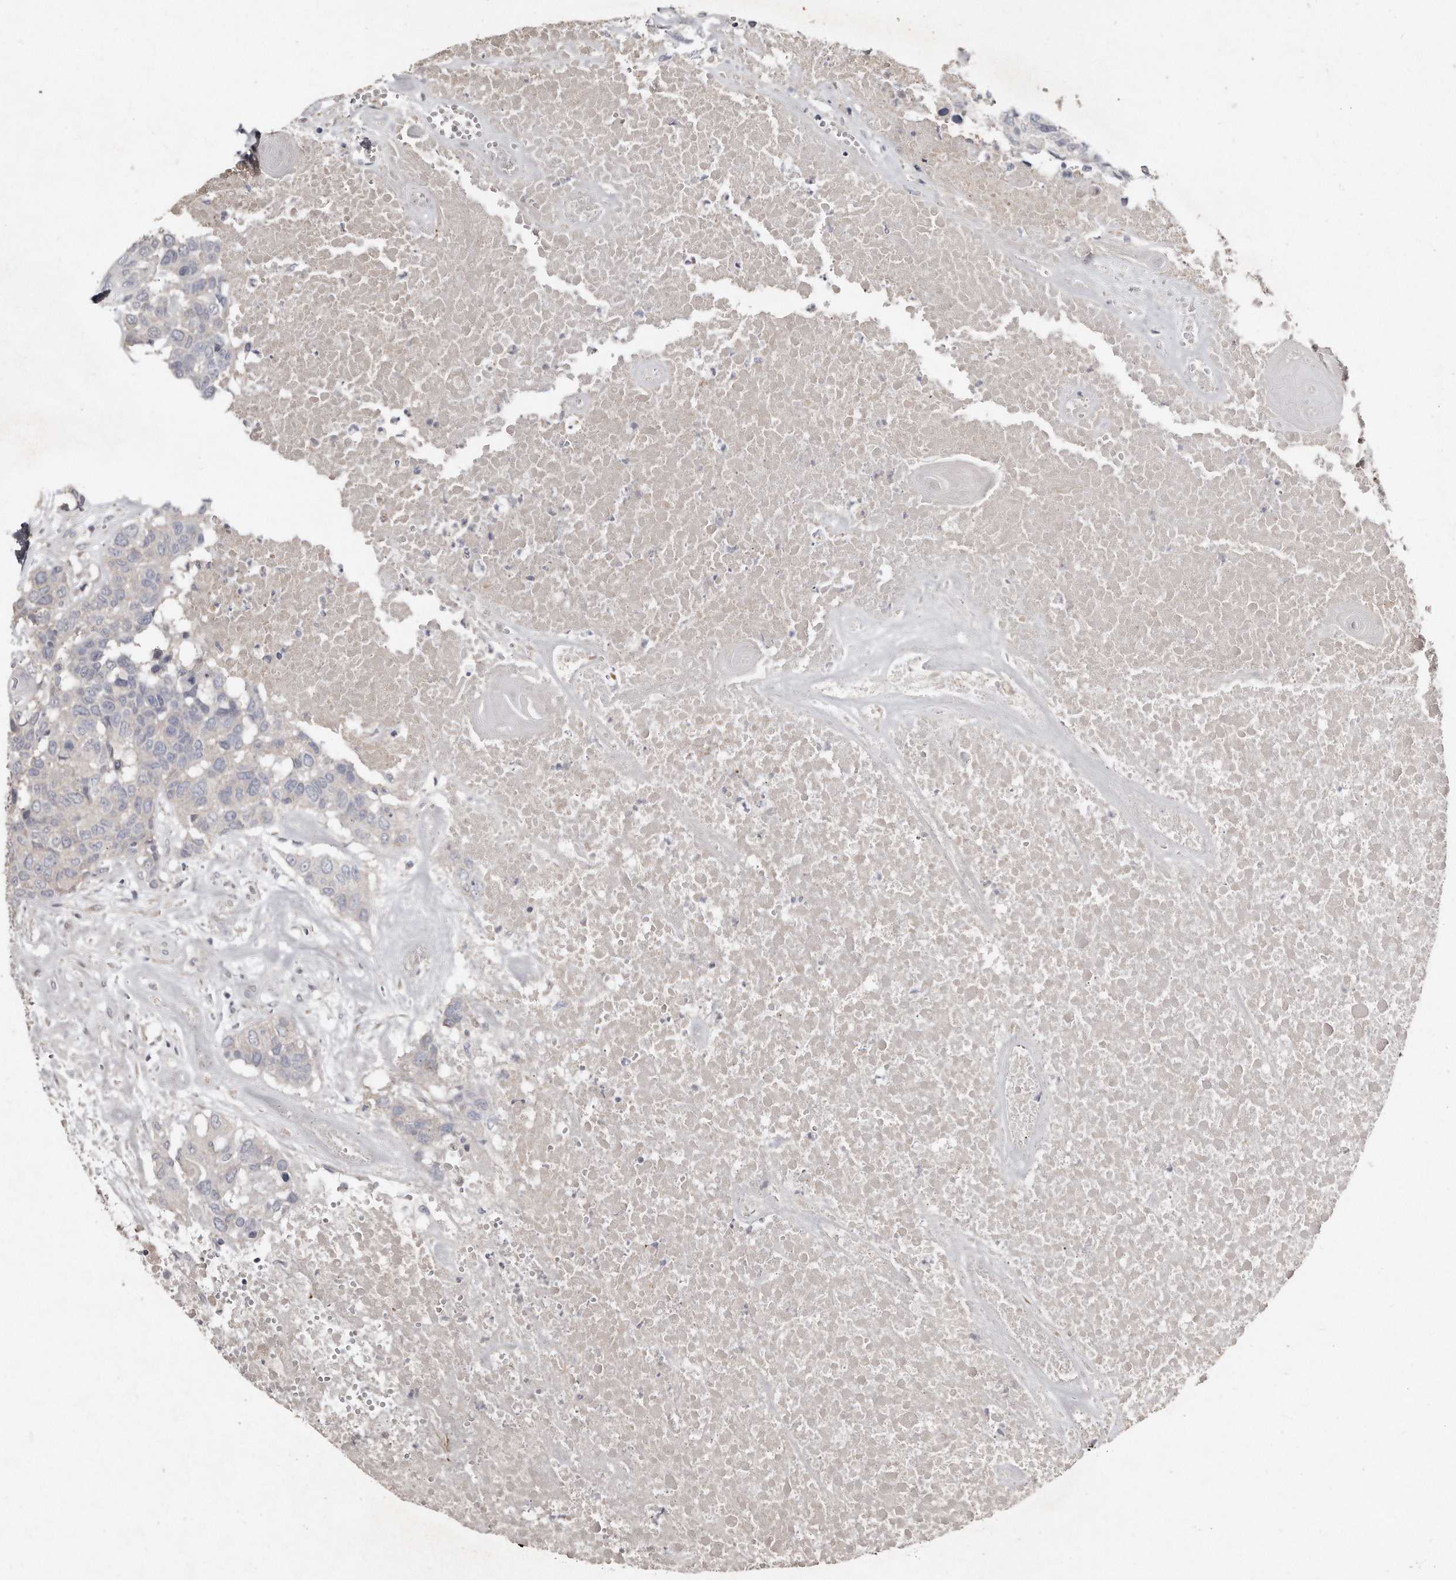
{"staining": {"intensity": "negative", "quantity": "none", "location": "none"}, "tissue": "head and neck cancer", "cell_type": "Tumor cells", "image_type": "cancer", "snomed": [{"axis": "morphology", "description": "Squamous cell carcinoma, NOS"}, {"axis": "topography", "description": "Head-Neck"}], "caption": "High magnification brightfield microscopy of squamous cell carcinoma (head and neck) stained with DAB (brown) and counterstained with hematoxylin (blue): tumor cells show no significant expression. (Brightfield microscopy of DAB (3,3'-diaminobenzidine) IHC at high magnification).", "gene": "LMOD1", "patient": {"sex": "male", "age": 66}}